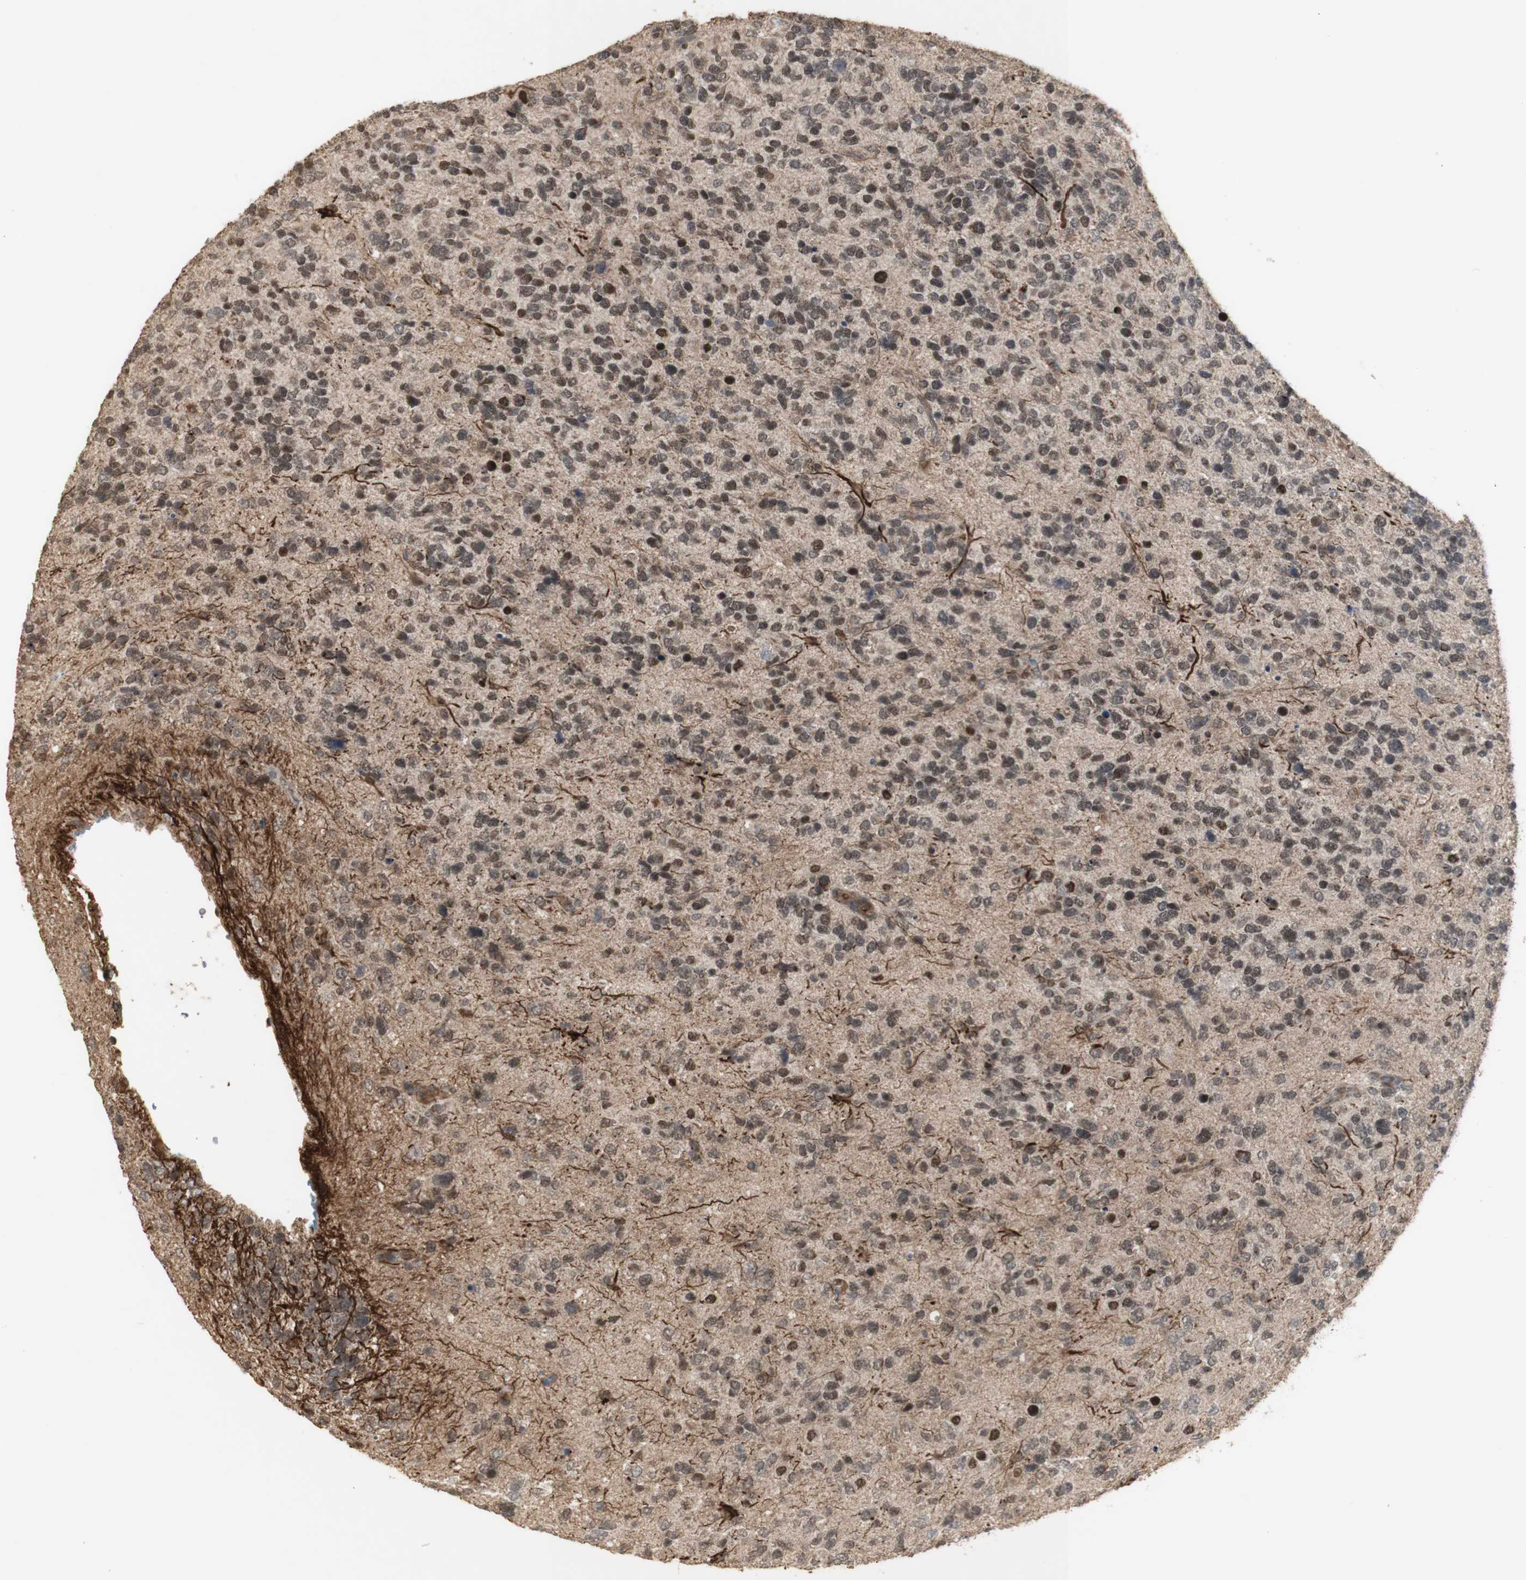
{"staining": {"intensity": "moderate", "quantity": ">75%", "location": "nuclear"}, "tissue": "glioma", "cell_type": "Tumor cells", "image_type": "cancer", "snomed": [{"axis": "morphology", "description": "Glioma, malignant, High grade"}, {"axis": "topography", "description": "Brain"}], "caption": "Human malignant high-grade glioma stained with a brown dye demonstrates moderate nuclear positive positivity in about >75% of tumor cells.", "gene": "ALOX12", "patient": {"sex": "female", "age": 58}}